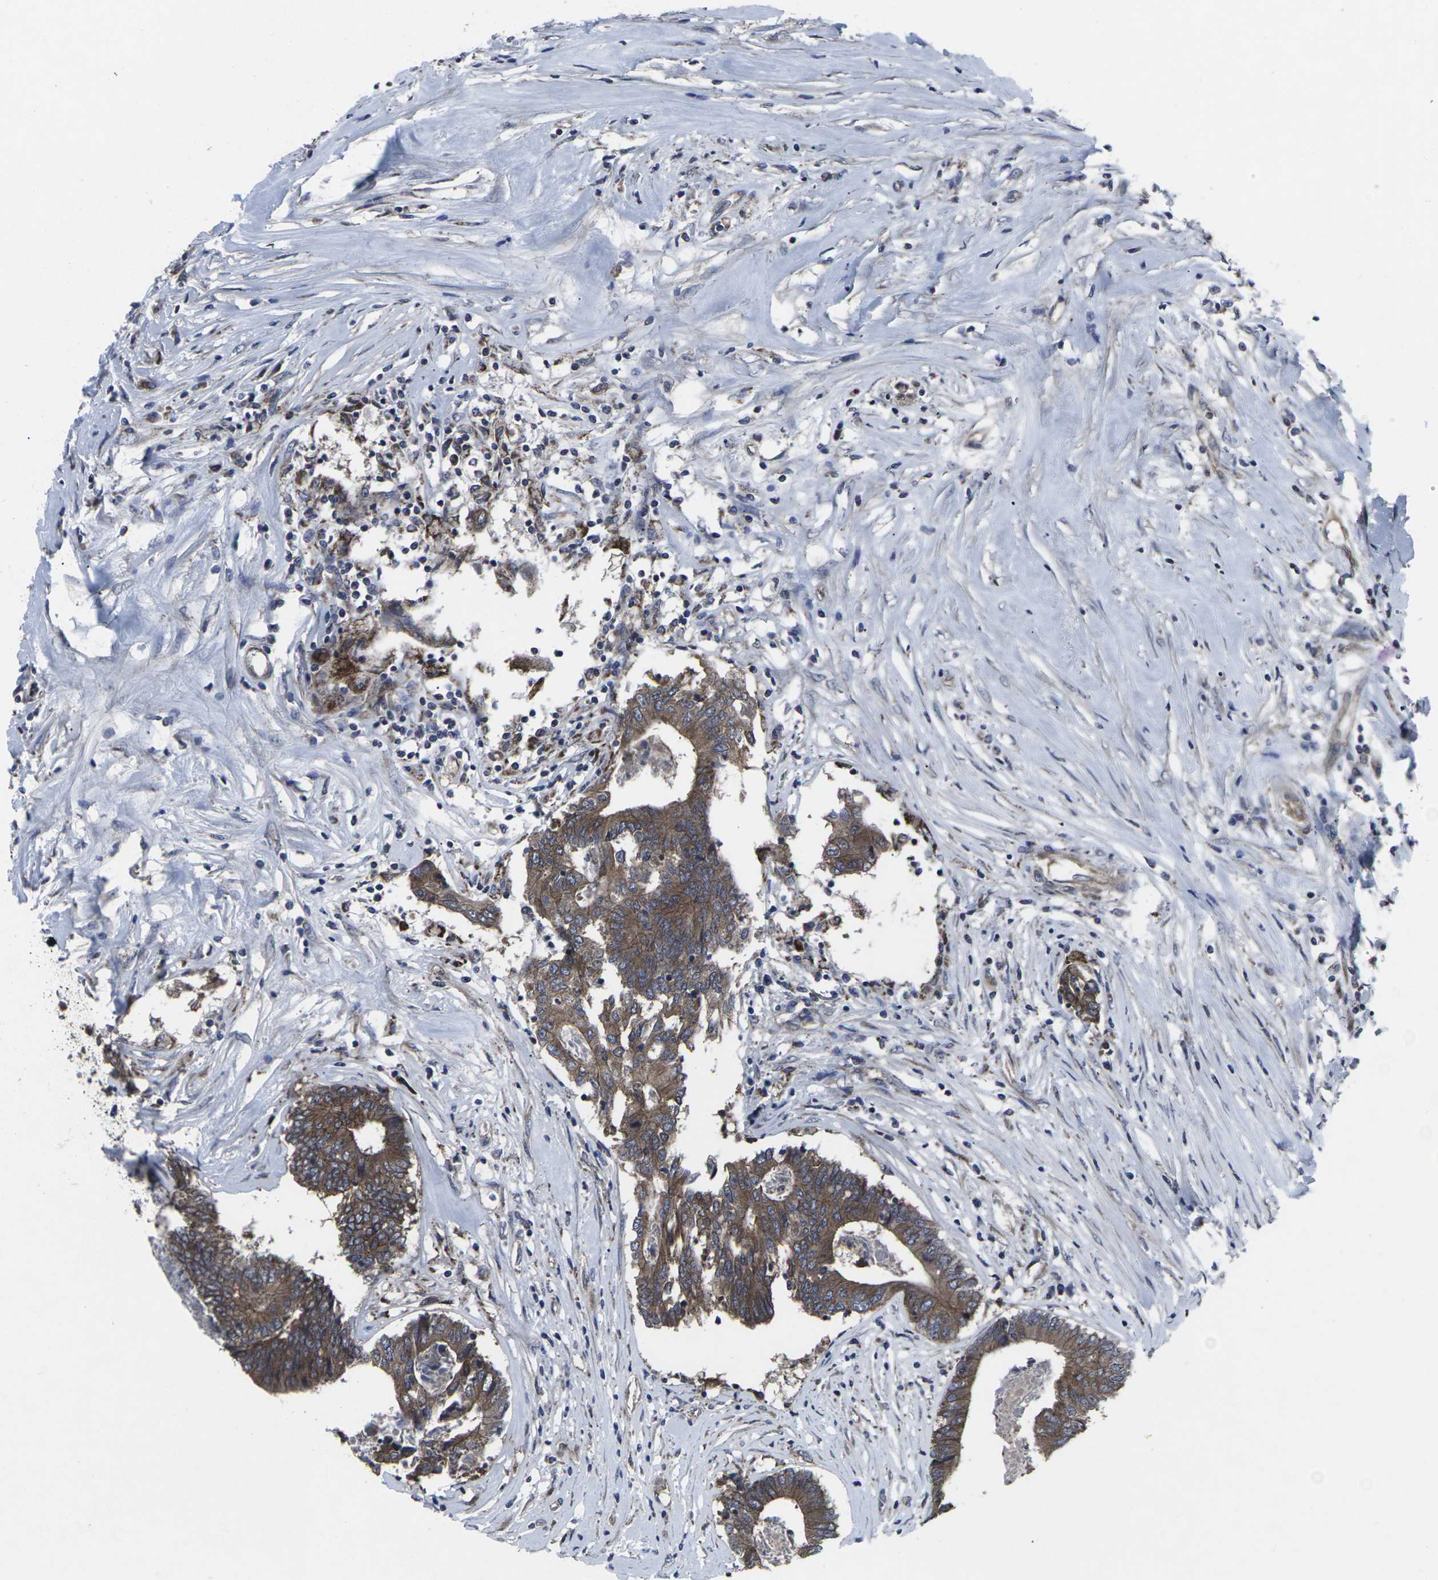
{"staining": {"intensity": "moderate", "quantity": ">75%", "location": "cytoplasmic/membranous"}, "tissue": "colorectal cancer", "cell_type": "Tumor cells", "image_type": "cancer", "snomed": [{"axis": "morphology", "description": "Adenocarcinoma, NOS"}, {"axis": "topography", "description": "Rectum"}], "caption": "Protein expression analysis of human colorectal adenocarcinoma reveals moderate cytoplasmic/membranous staining in about >75% of tumor cells.", "gene": "MAPKAPK2", "patient": {"sex": "male", "age": 63}}